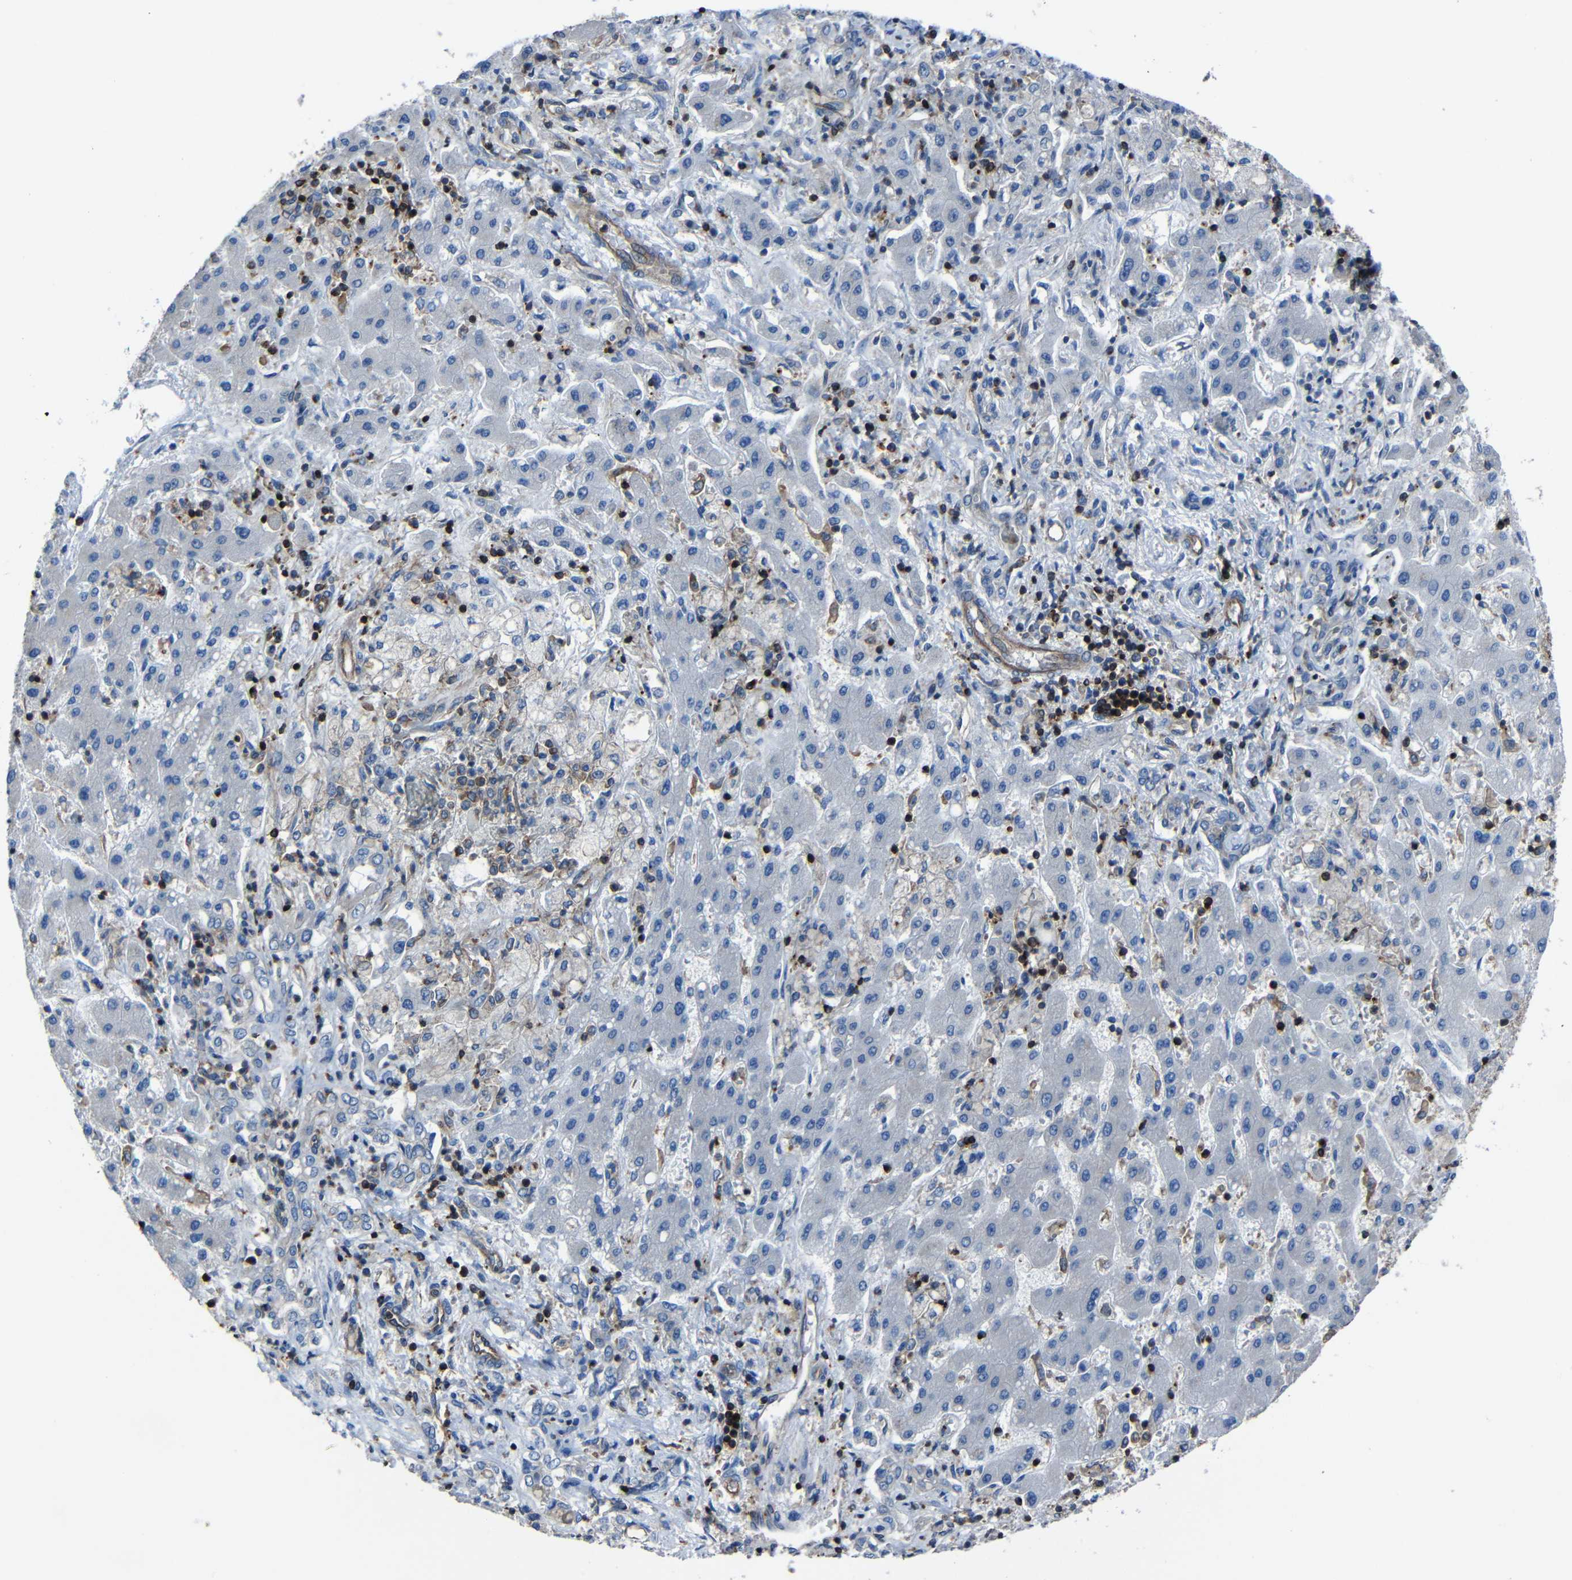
{"staining": {"intensity": "negative", "quantity": "none", "location": "none"}, "tissue": "liver cancer", "cell_type": "Tumor cells", "image_type": "cancer", "snomed": [{"axis": "morphology", "description": "Cholangiocarcinoma"}, {"axis": "topography", "description": "Liver"}], "caption": "High magnification brightfield microscopy of cholangiocarcinoma (liver) stained with DAB (3,3'-diaminobenzidine) (brown) and counterstained with hematoxylin (blue): tumor cells show no significant staining.", "gene": "ARHGEF1", "patient": {"sex": "male", "age": 50}}